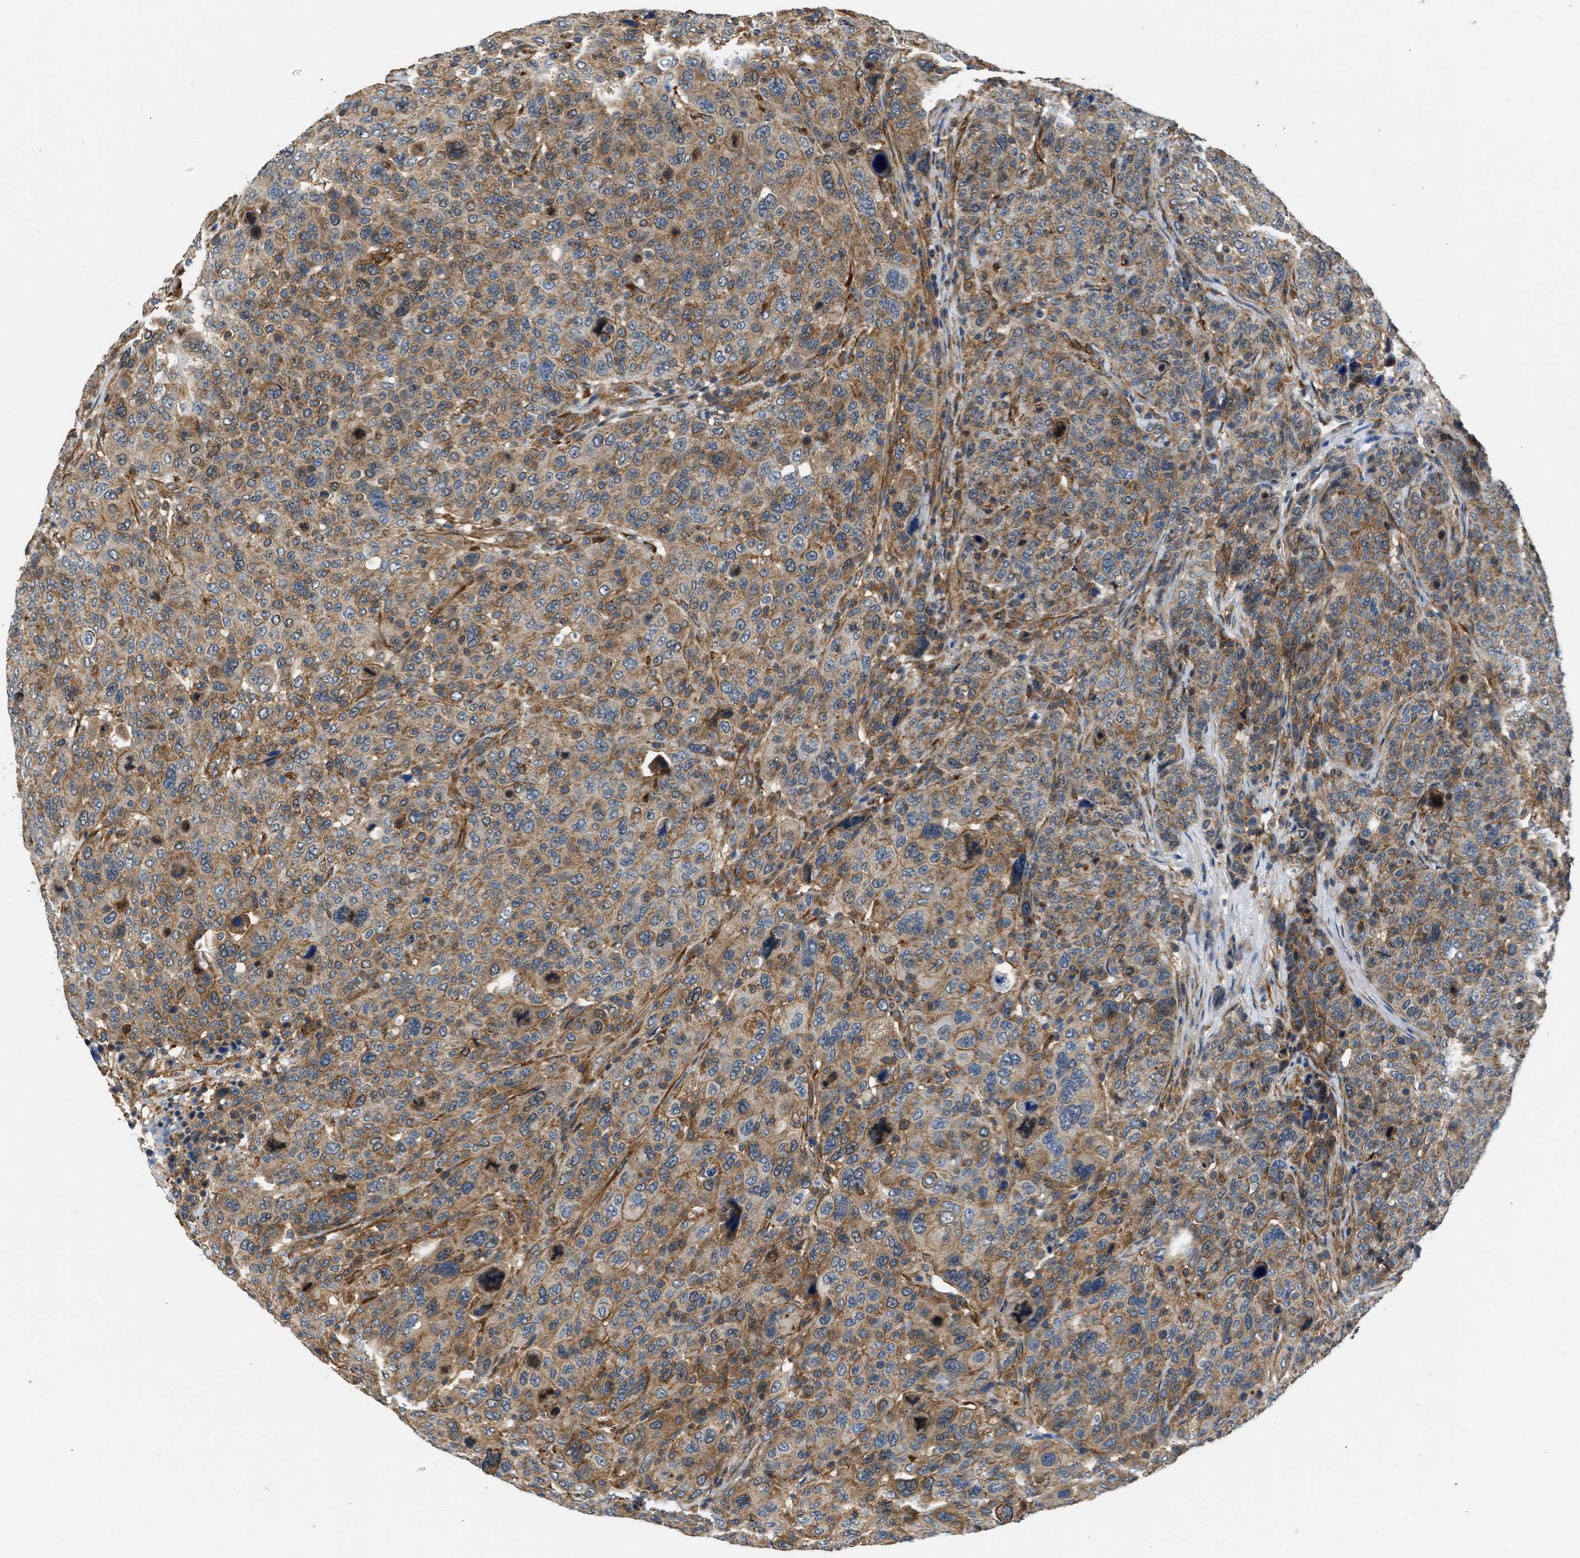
{"staining": {"intensity": "moderate", "quantity": ">75%", "location": "cytoplasmic/membranous"}, "tissue": "breast cancer", "cell_type": "Tumor cells", "image_type": "cancer", "snomed": [{"axis": "morphology", "description": "Duct carcinoma"}, {"axis": "topography", "description": "Breast"}], "caption": "This image reveals immunohistochemistry staining of human breast cancer, with medium moderate cytoplasmic/membranous expression in about >75% of tumor cells.", "gene": "SEPTIN2", "patient": {"sex": "female", "age": 37}}